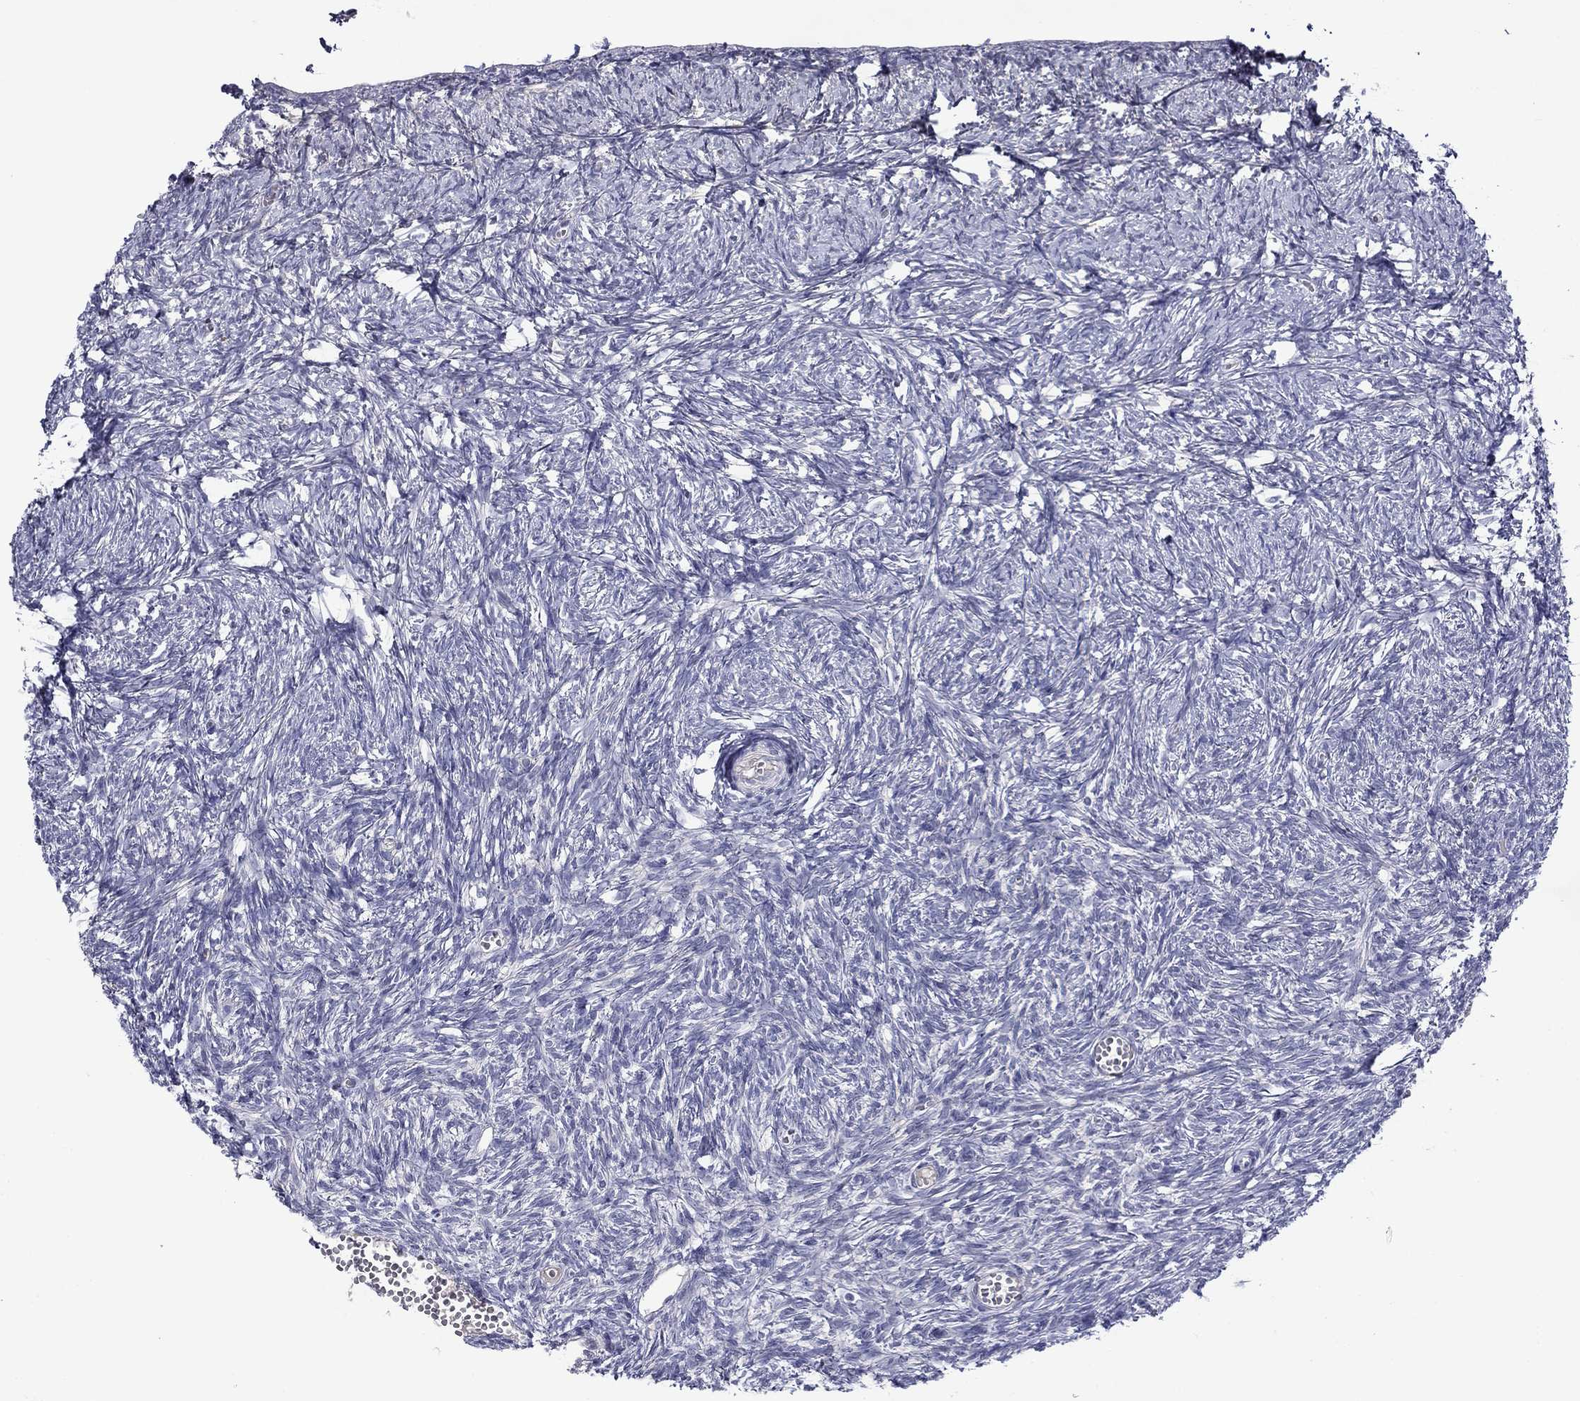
{"staining": {"intensity": "weak", "quantity": "25%-75%", "location": "cytoplasmic/membranous"}, "tissue": "ovary", "cell_type": "Follicle cells", "image_type": "normal", "snomed": [{"axis": "morphology", "description": "Normal tissue, NOS"}, {"axis": "topography", "description": "Ovary"}], "caption": "Immunohistochemical staining of benign human ovary shows weak cytoplasmic/membranous protein expression in about 25%-75% of follicle cells. (Stains: DAB (3,3'-diaminobenzidine) in brown, nuclei in blue, Microscopy: brightfield microscopy at high magnification).", "gene": "SPATA7", "patient": {"sex": "female", "age": 43}}